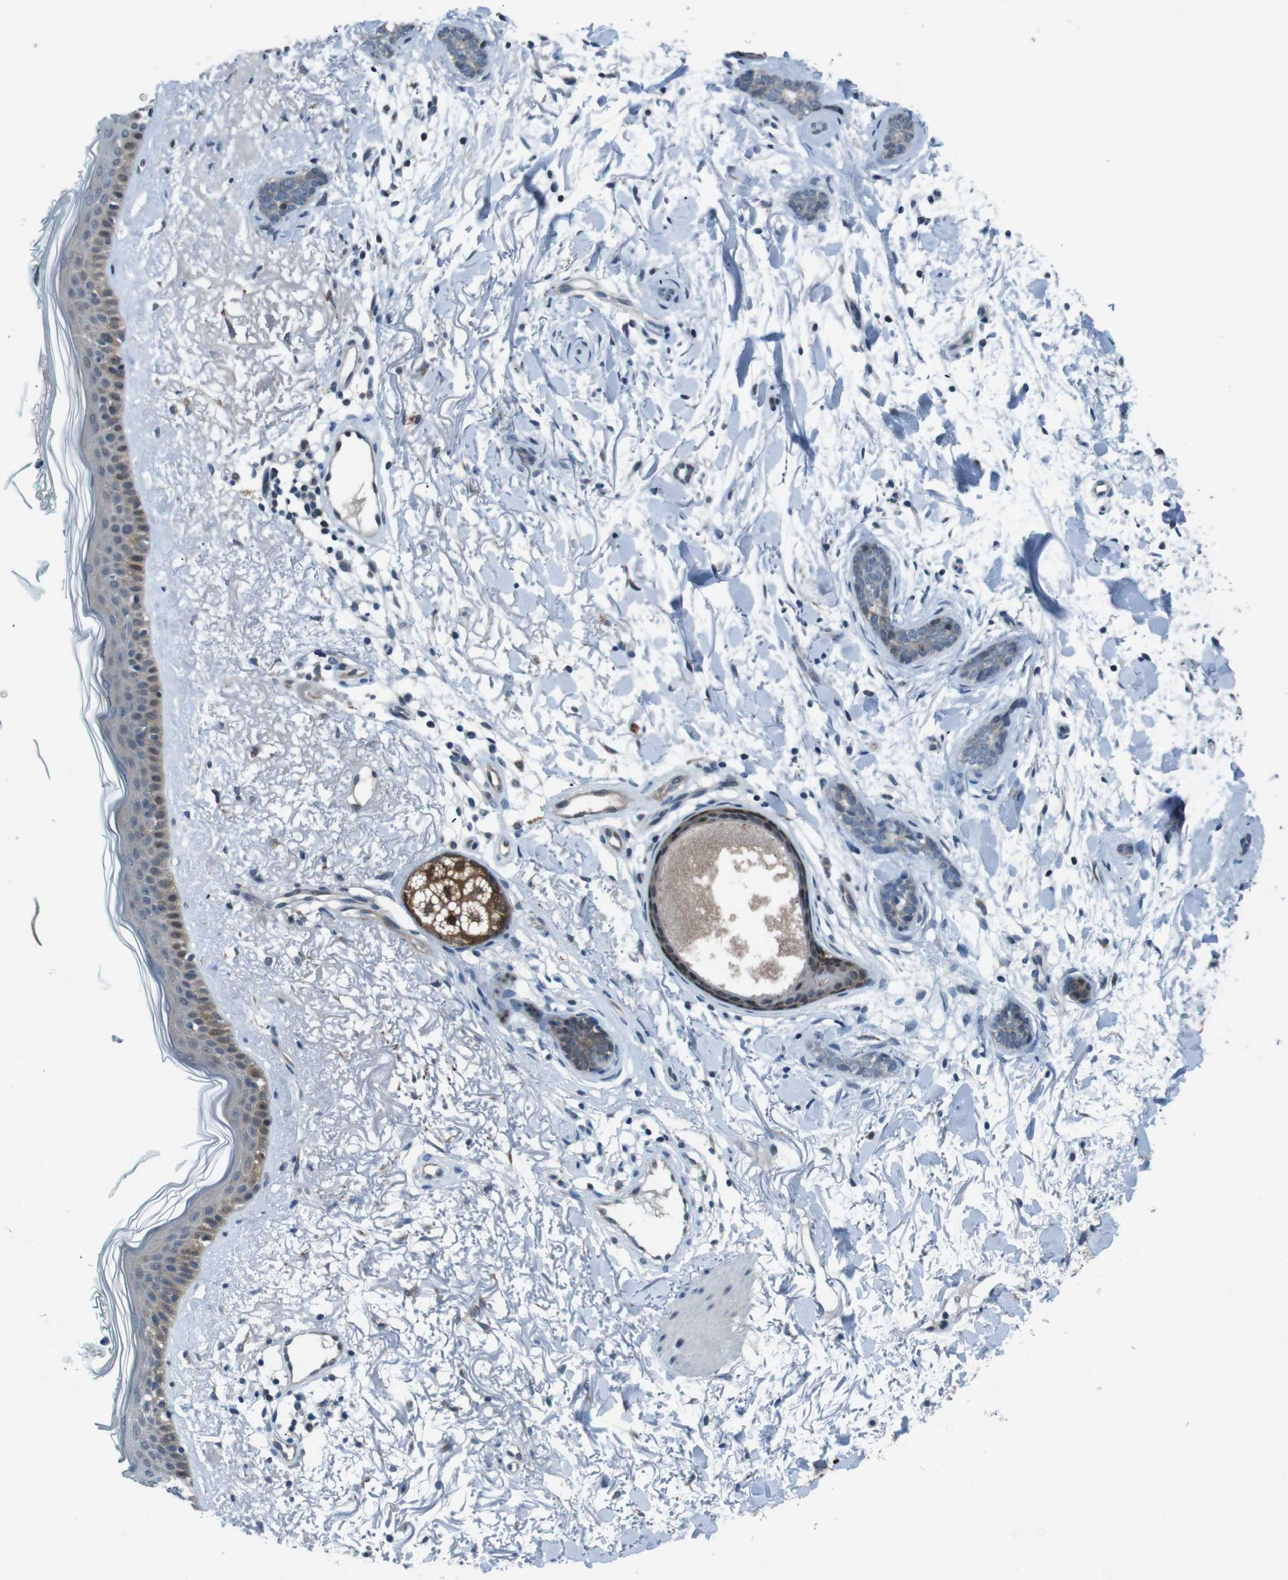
{"staining": {"intensity": "weak", "quantity": "<25%", "location": "cytoplasmic/membranous"}, "tissue": "skin cancer", "cell_type": "Tumor cells", "image_type": "cancer", "snomed": [{"axis": "morphology", "description": "Basal cell carcinoma"}, {"axis": "morphology", "description": "Adnexal tumor, benign"}, {"axis": "topography", "description": "Skin"}], "caption": "Skin benign adnexal tumor was stained to show a protein in brown. There is no significant expression in tumor cells.", "gene": "LRP5", "patient": {"sex": "female", "age": 42}}